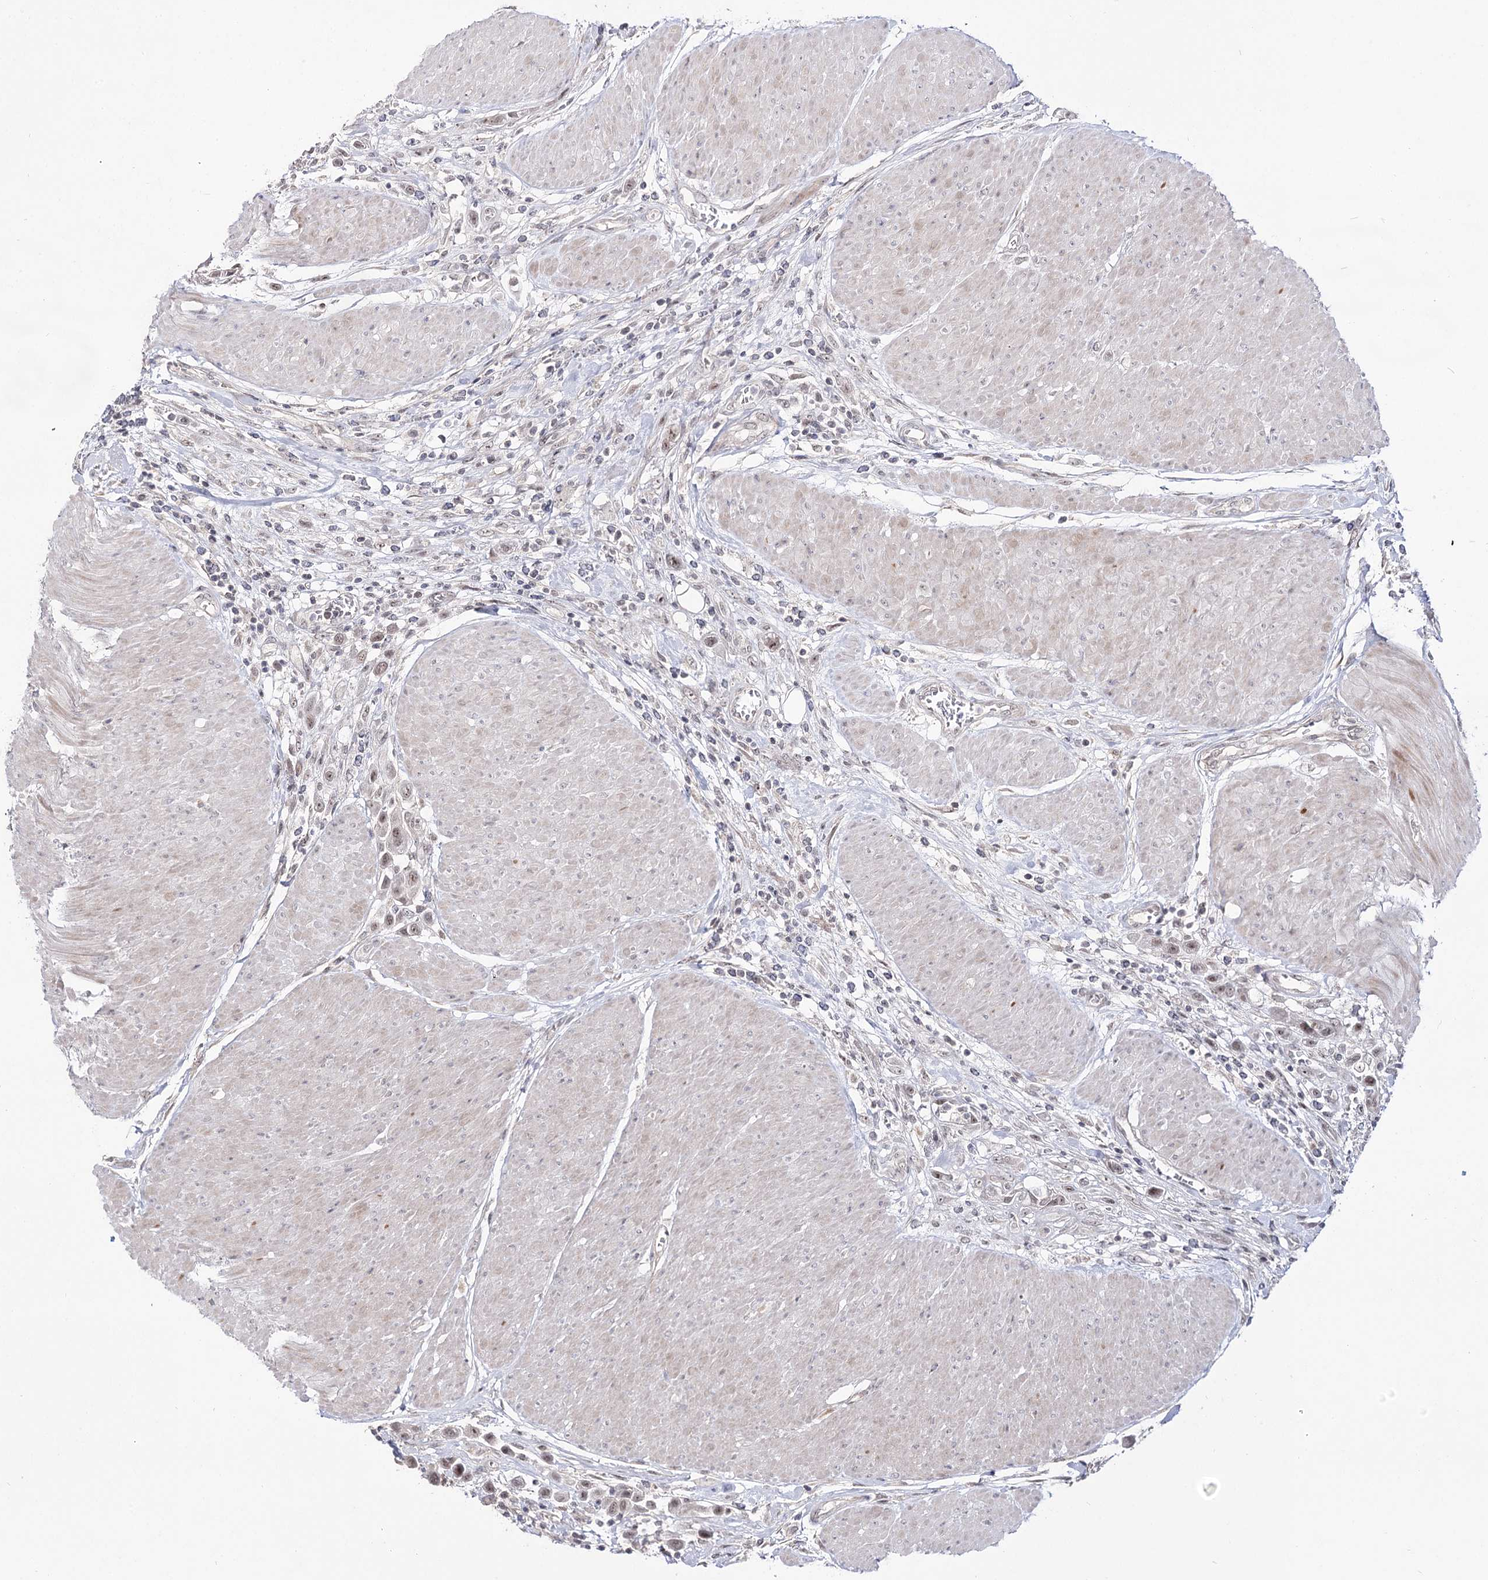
{"staining": {"intensity": "weak", "quantity": "<25%", "location": "nuclear"}, "tissue": "urothelial cancer", "cell_type": "Tumor cells", "image_type": "cancer", "snomed": [{"axis": "morphology", "description": "Urothelial carcinoma, High grade"}, {"axis": "topography", "description": "Urinary bladder"}], "caption": "Tumor cells show no significant expression in high-grade urothelial carcinoma.", "gene": "RRP9", "patient": {"sex": "male", "age": 50}}